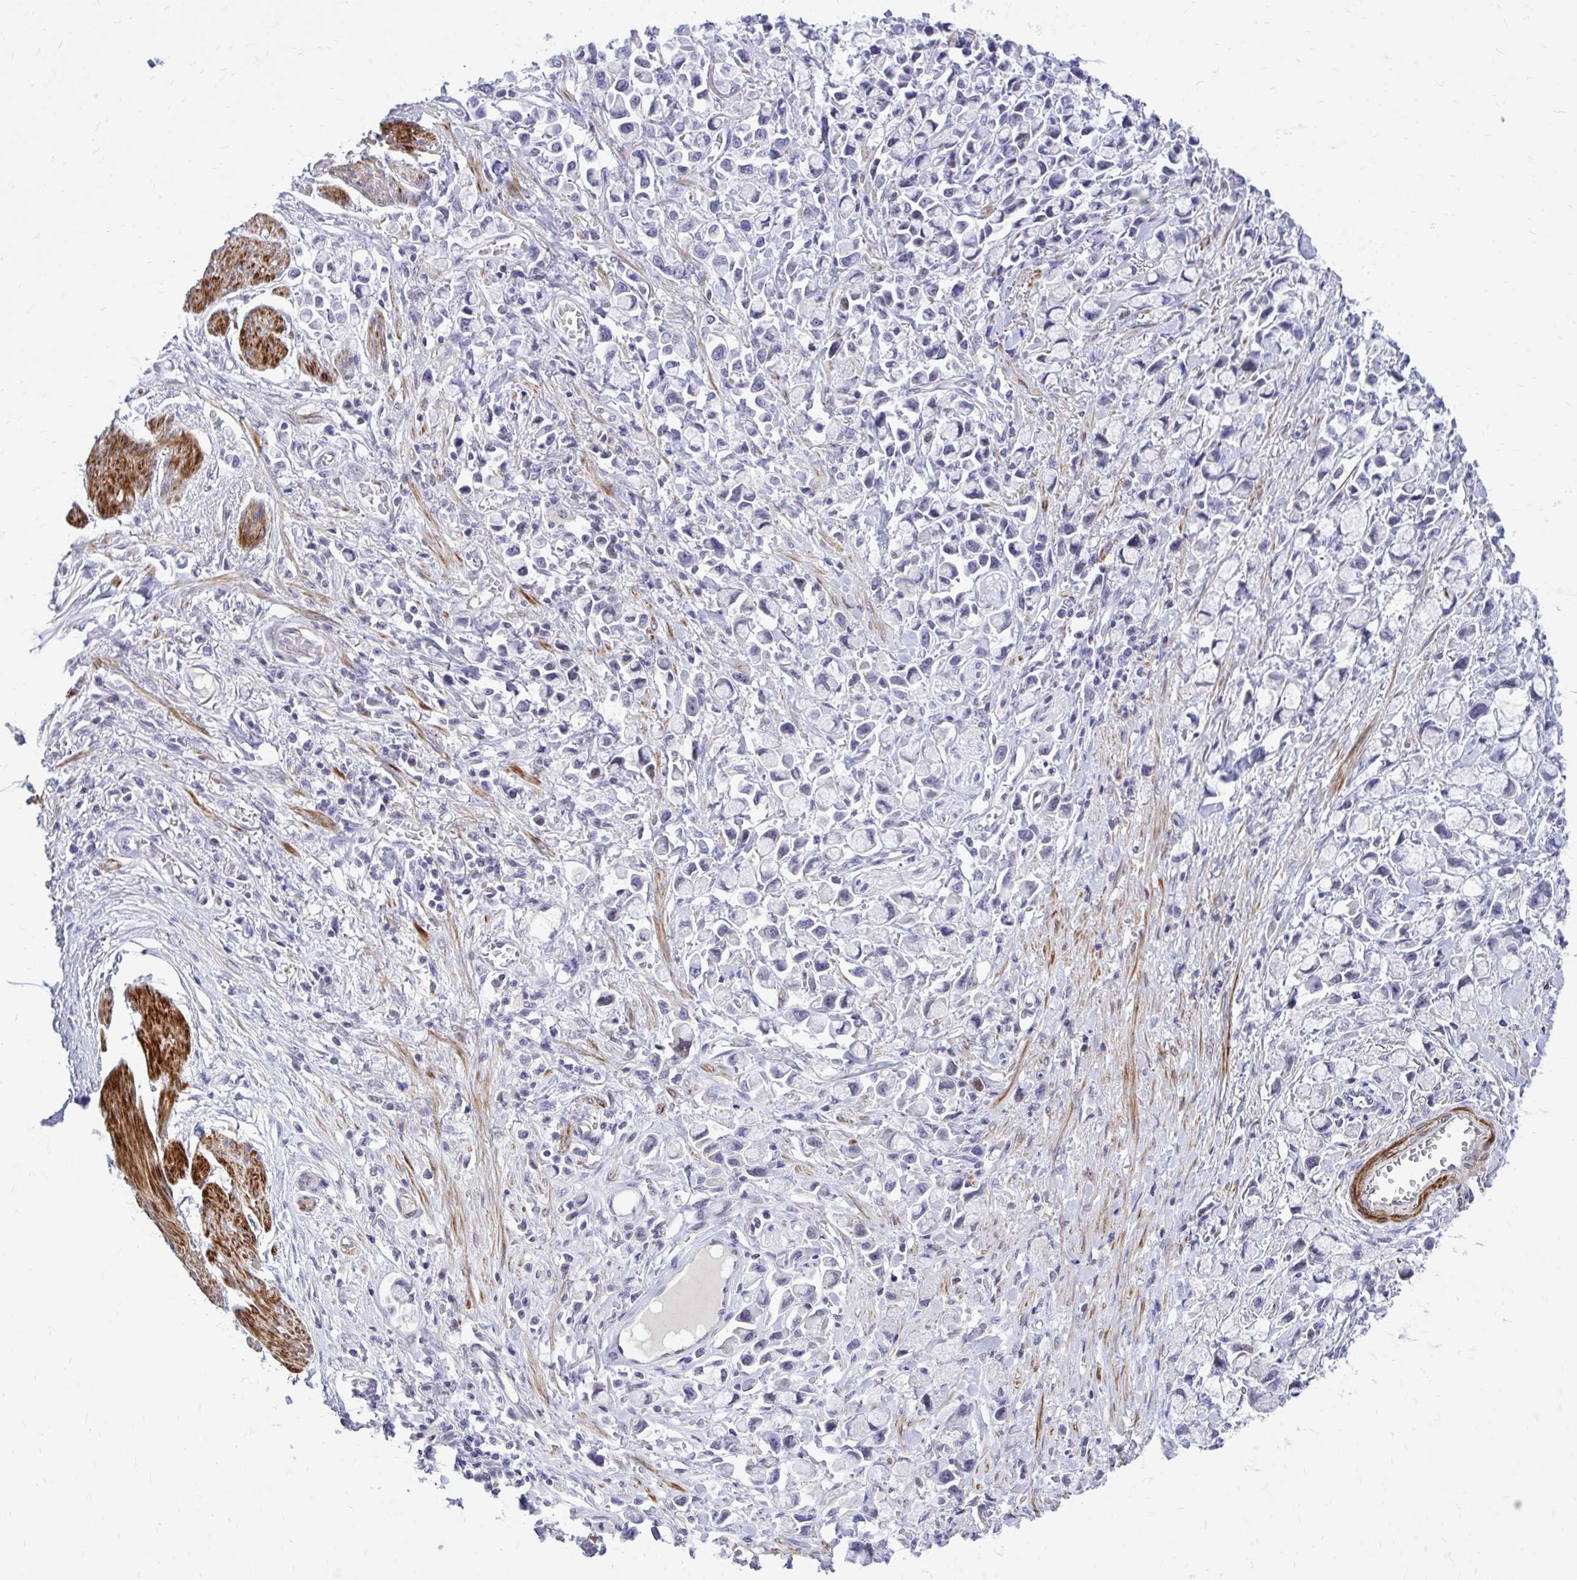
{"staining": {"intensity": "negative", "quantity": "none", "location": "none"}, "tissue": "stomach cancer", "cell_type": "Tumor cells", "image_type": "cancer", "snomed": [{"axis": "morphology", "description": "Adenocarcinoma, NOS"}, {"axis": "topography", "description": "Stomach"}], "caption": "Tumor cells are negative for protein expression in human stomach adenocarcinoma.", "gene": "ZBTB25", "patient": {"sex": "female", "age": 81}}